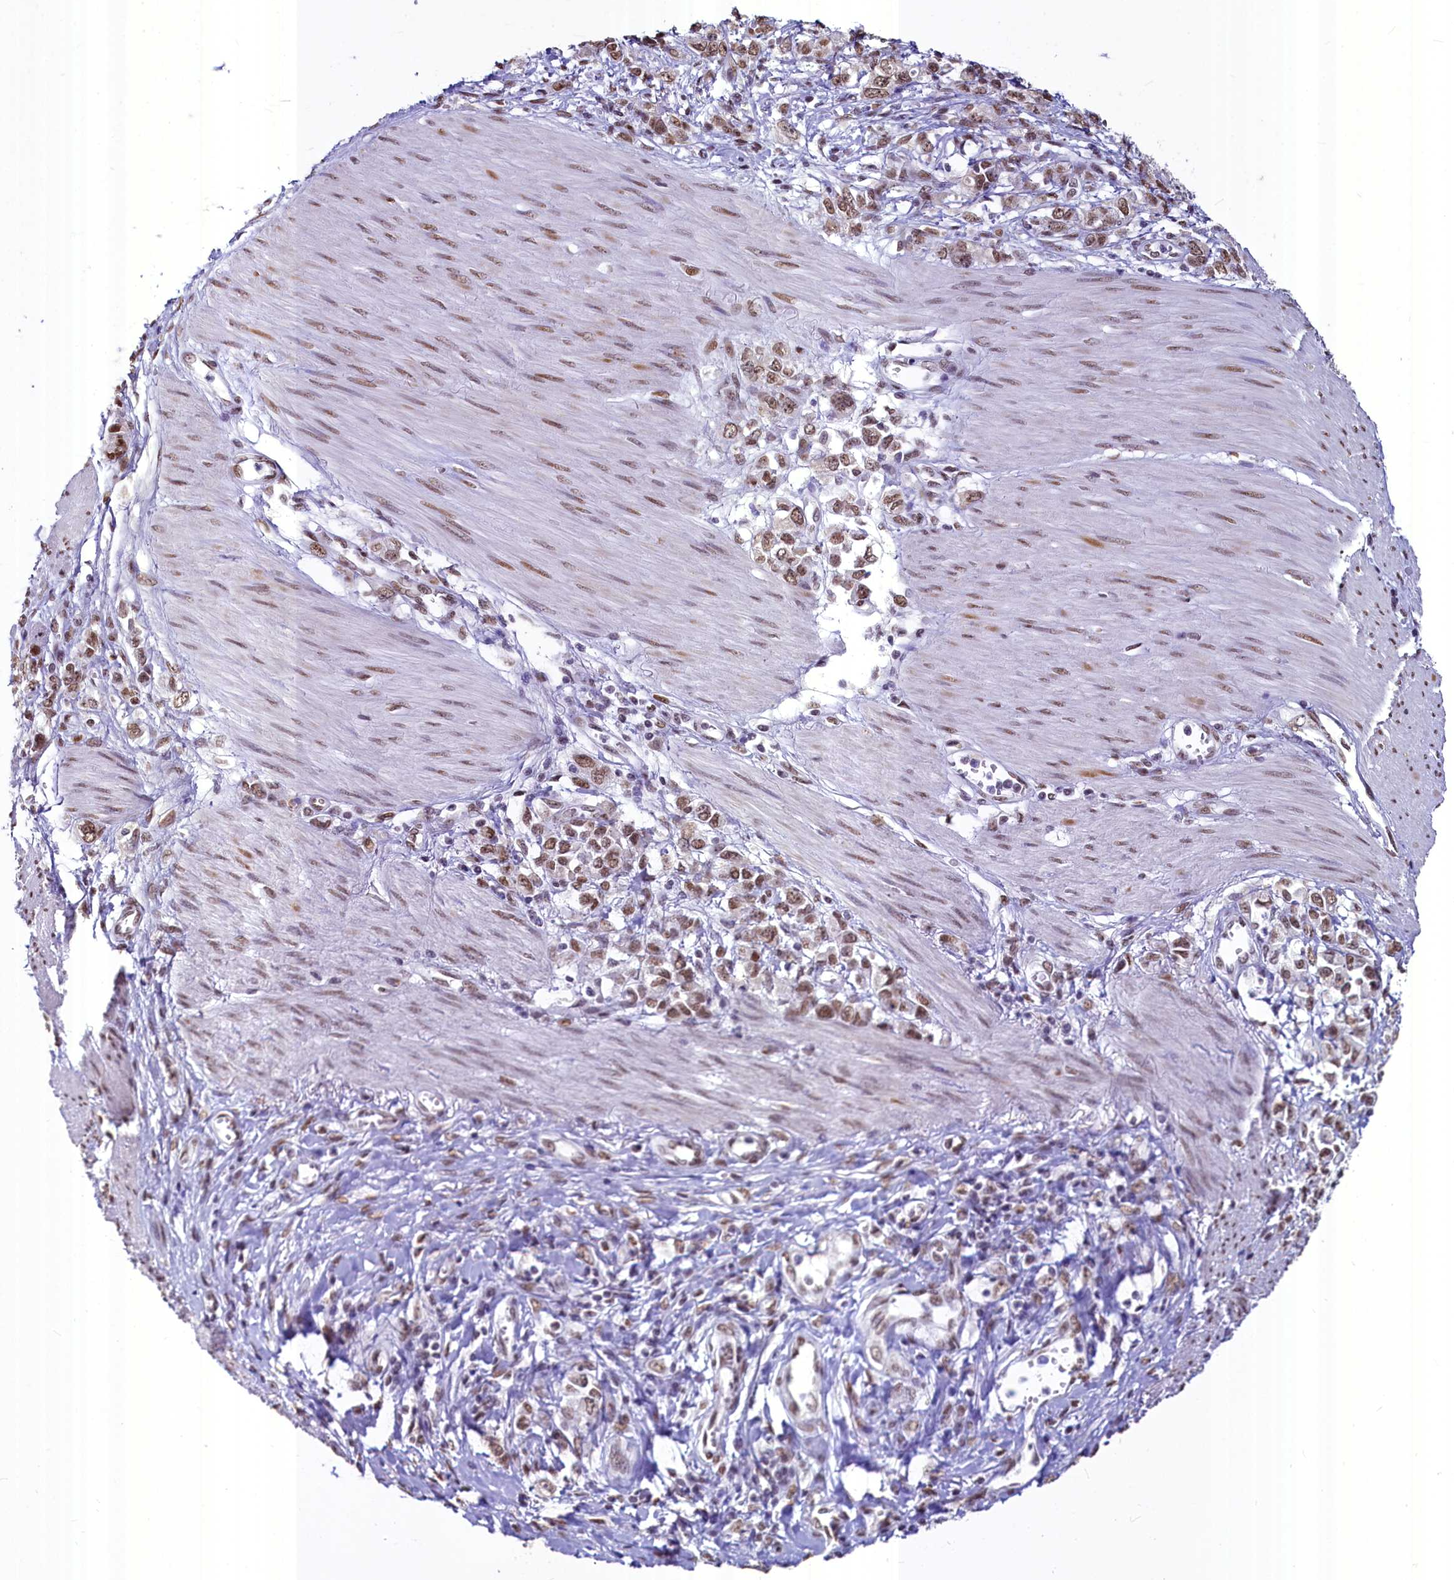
{"staining": {"intensity": "moderate", "quantity": ">75%", "location": "nuclear"}, "tissue": "stomach cancer", "cell_type": "Tumor cells", "image_type": "cancer", "snomed": [{"axis": "morphology", "description": "Adenocarcinoma, NOS"}, {"axis": "topography", "description": "Stomach"}], "caption": "Immunohistochemistry staining of stomach adenocarcinoma, which exhibits medium levels of moderate nuclear staining in about >75% of tumor cells indicating moderate nuclear protein staining. The staining was performed using DAB (3,3'-diaminobenzidine) (brown) for protein detection and nuclei were counterstained in hematoxylin (blue).", "gene": "PARPBP", "patient": {"sex": "female", "age": 76}}